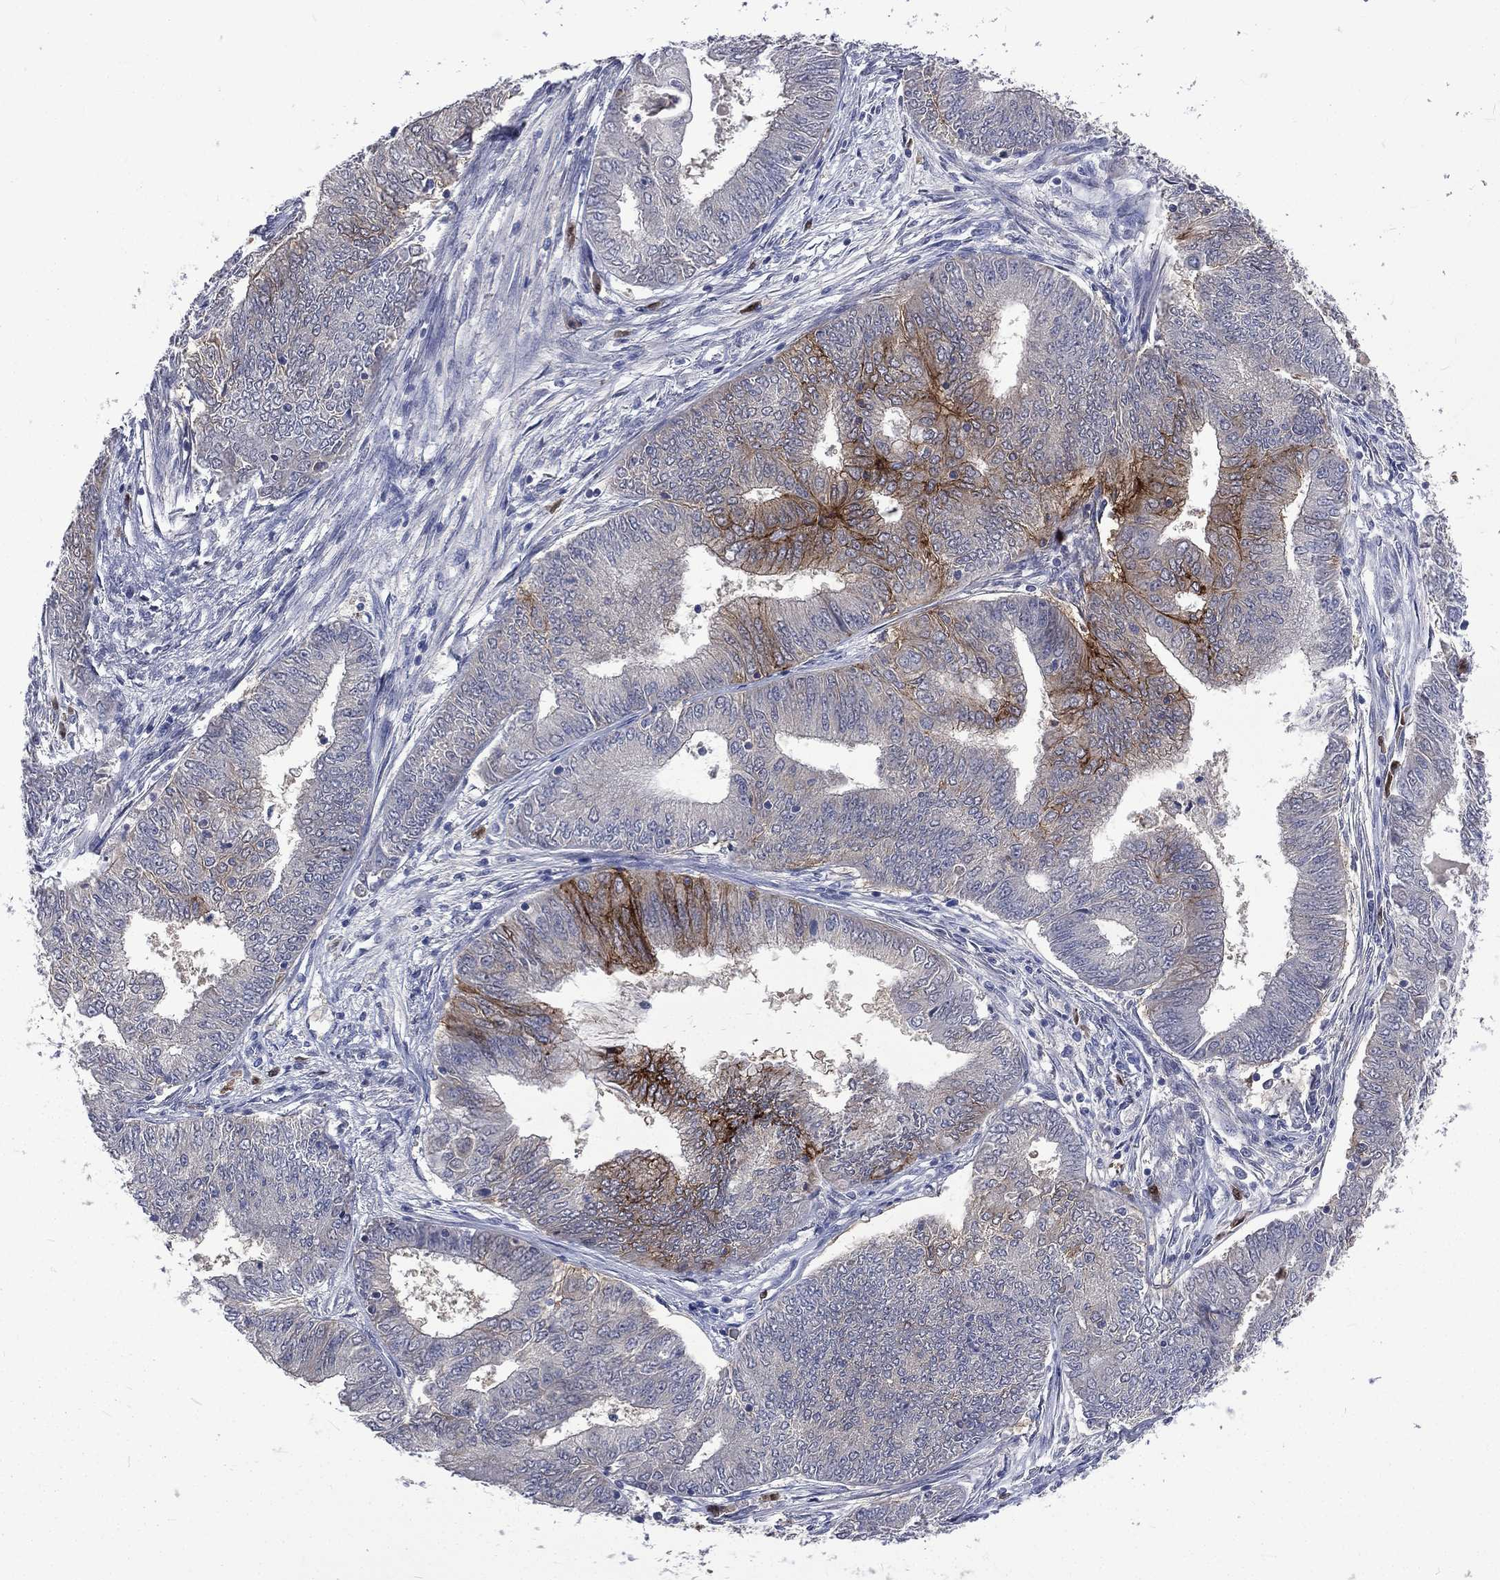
{"staining": {"intensity": "strong", "quantity": "<25%", "location": "cytoplasmic/membranous"}, "tissue": "endometrial cancer", "cell_type": "Tumor cells", "image_type": "cancer", "snomed": [{"axis": "morphology", "description": "Adenocarcinoma, NOS"}, {"axis": "topography", "description": "Endometrium"}], "caption": "Strong cytoplasmic/membranous protein expression is identified in approximately <25% of tumor cells in adenocarcinoma (endometrial).", "gene": "CA12", "patient": {"sex": "female", "age": 62}}